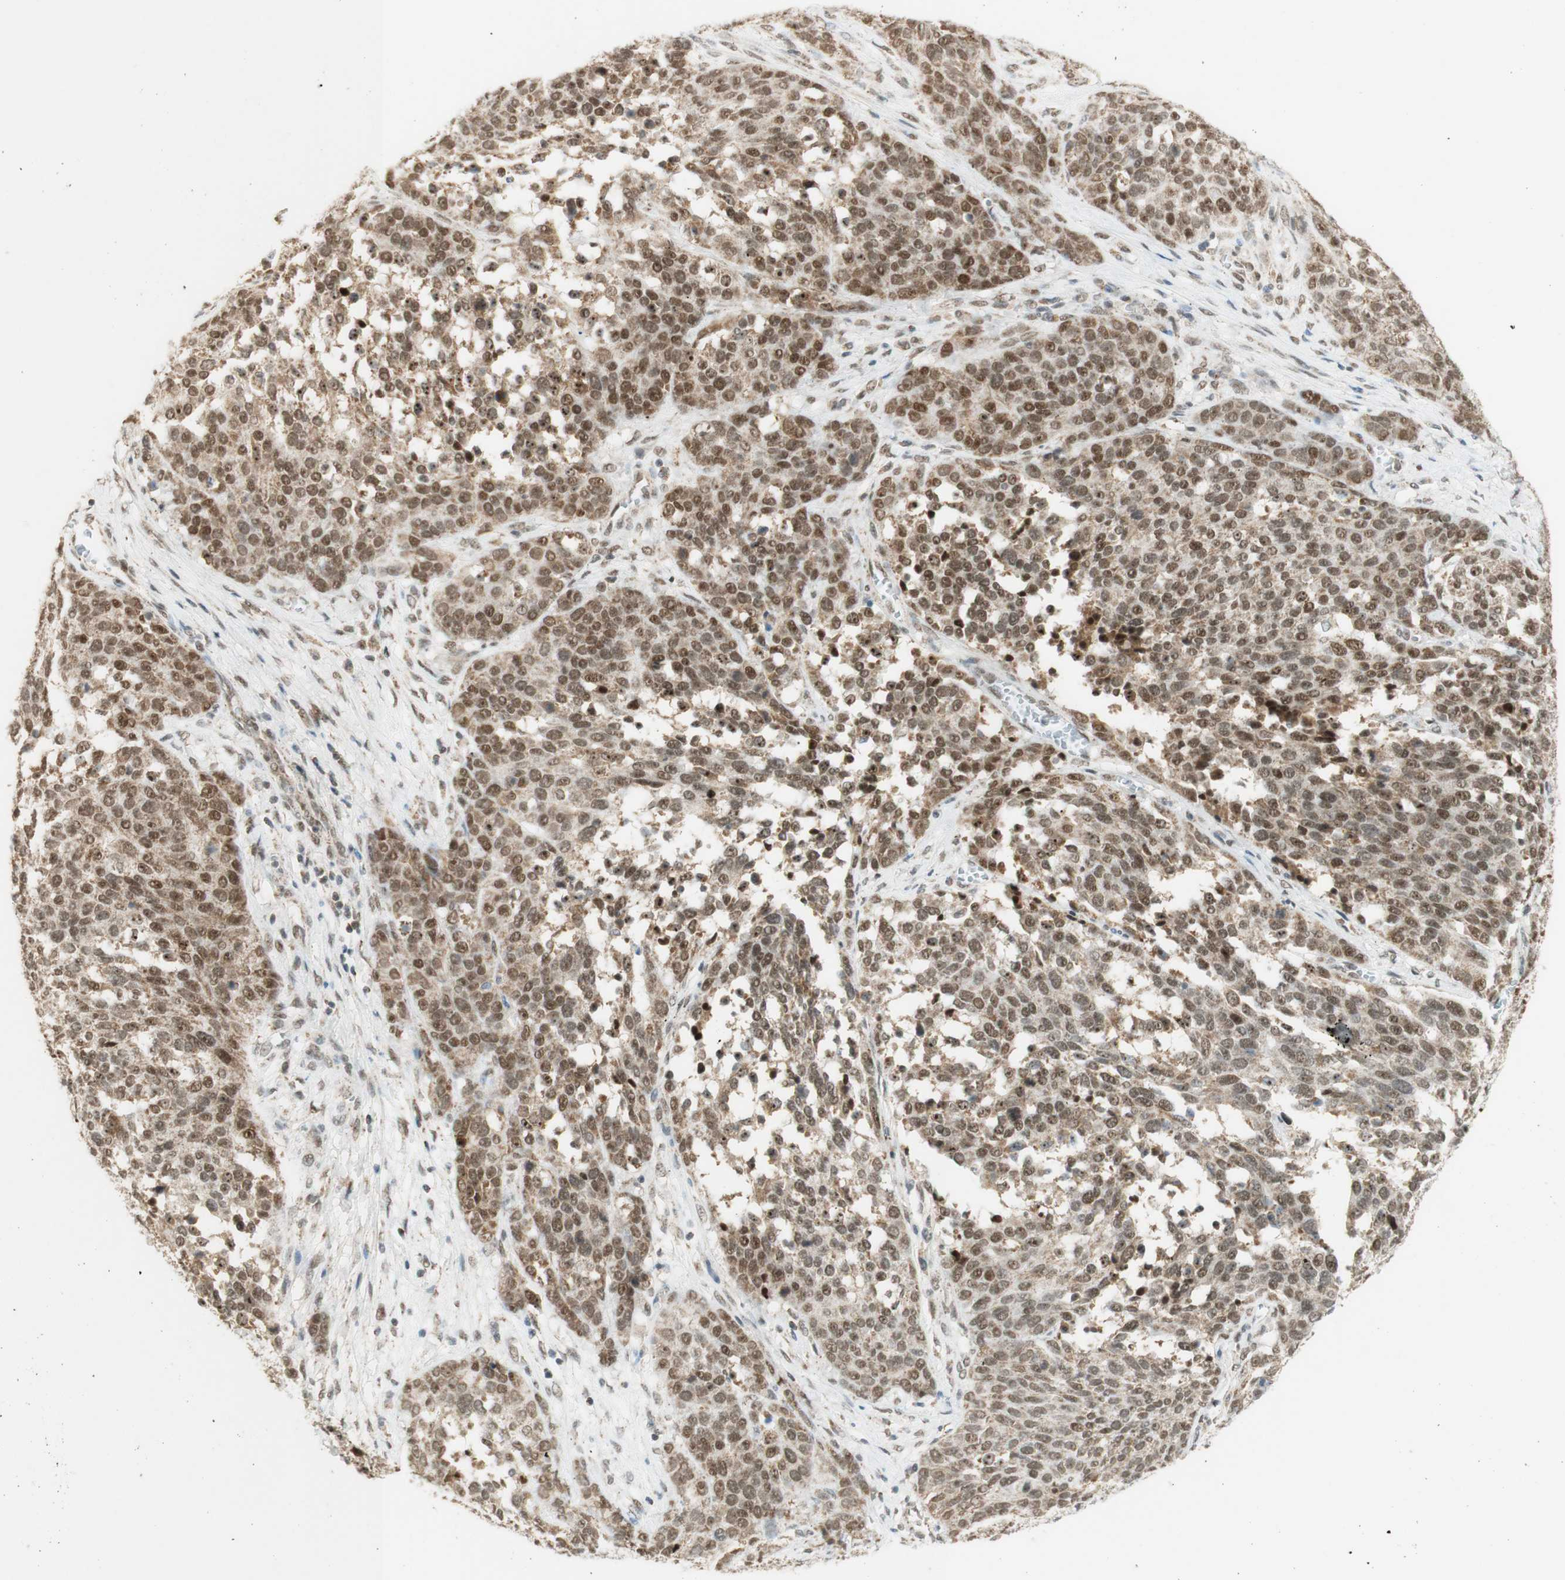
{"staining": {"intensity": "moderate", "quantity": ">75%", "location": "nuclear"}, "tissue": "ovarian cancer", "cell_type": "Tumor cells", "image_type": "cancer", "snomed": [{"axis": "morphology", "description": "Cystadenocarcinoma, serous, NOS"}, {"axis": "topography", "description": "Ovary"}], "caption": "Immunohistochemistry (IHC) image of neoplastic tissue: ovarian cancer (serous cystadenocarcinoma) stained using IHC displays medium levels of moderate protein expression localized specifically in the nuclear of tumor cells, appearing as a nuclear brown color.", "gene": "ZNF782", "patient": {"sex": "female", "age": 44}}